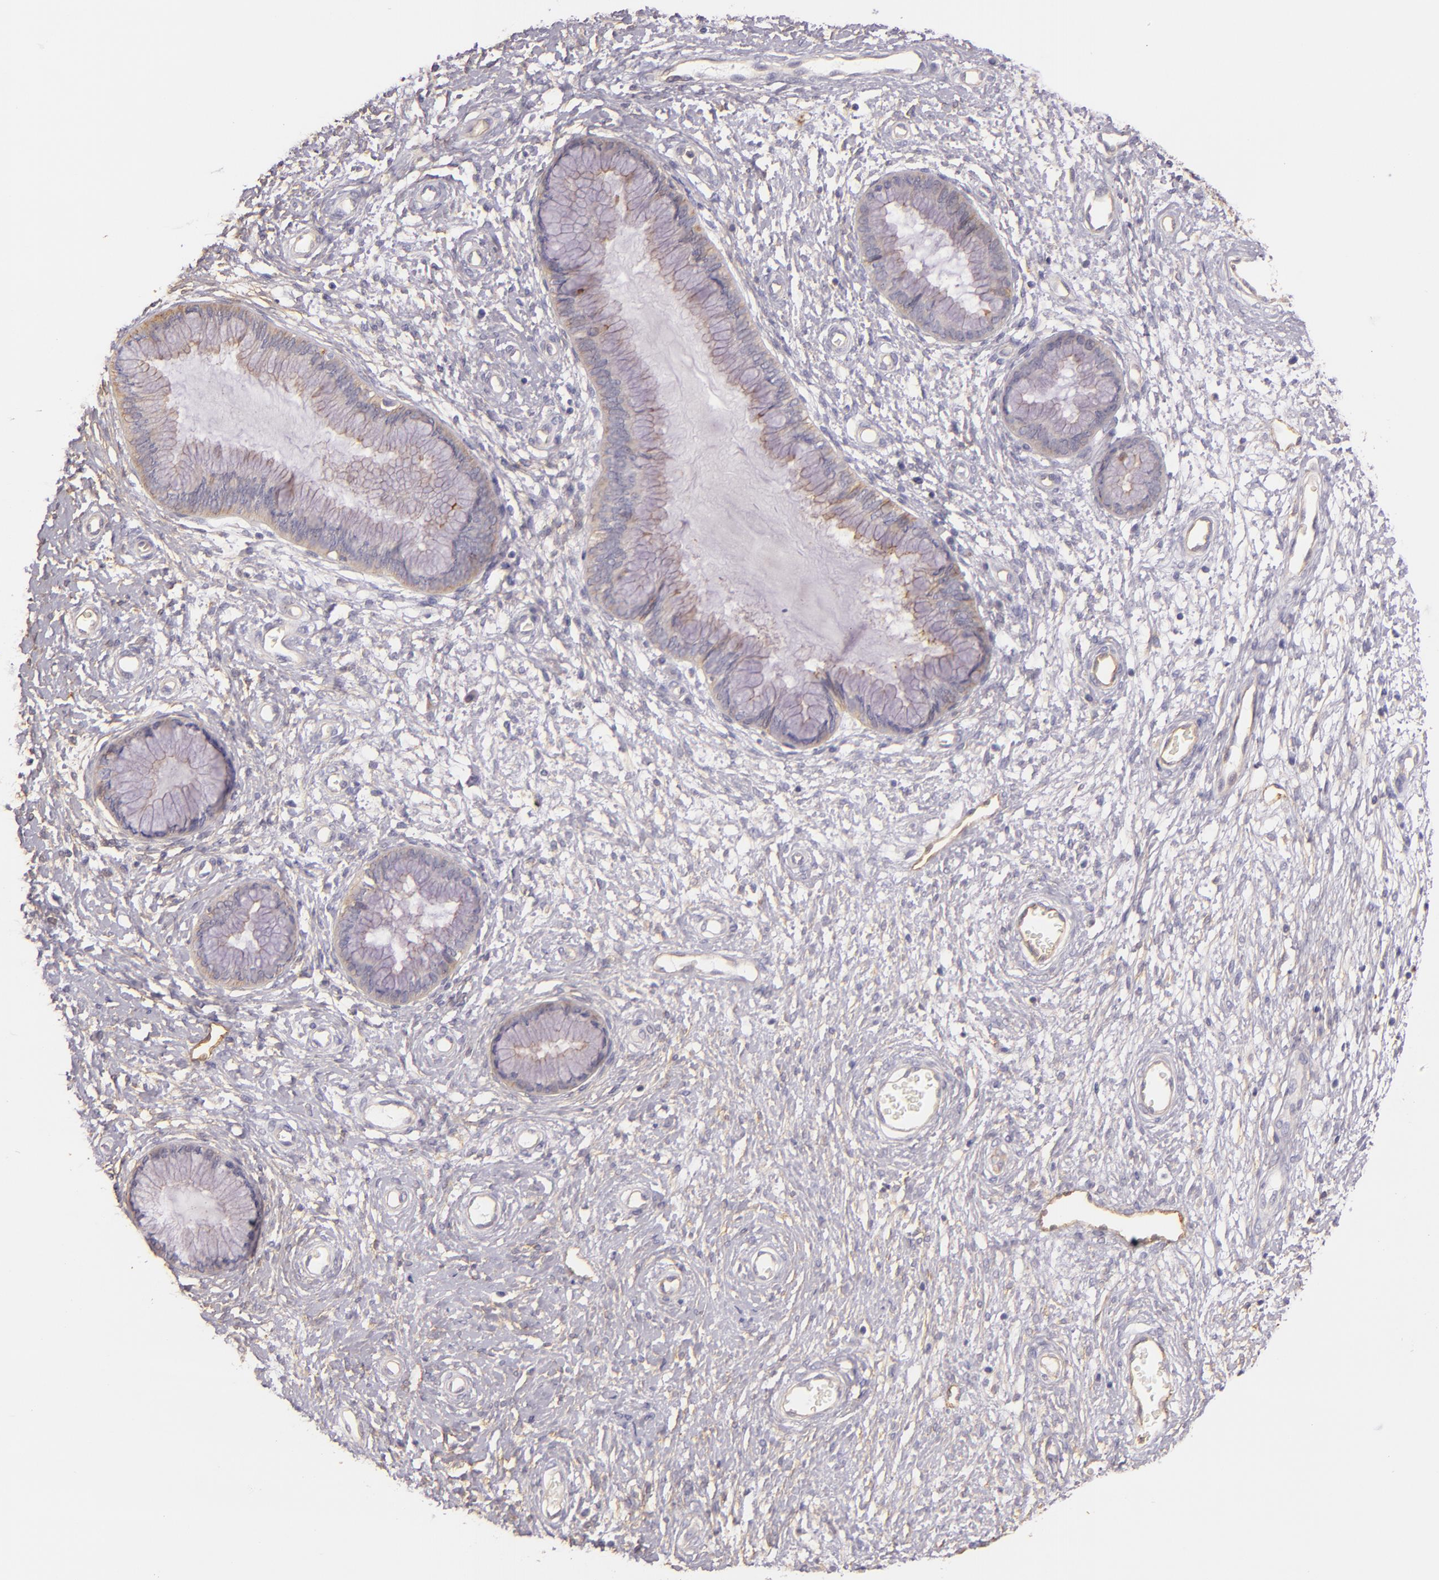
{"staining": {"intensity": "moderate", "quantity": "<25%", "location": "cytoplasmic/membranous"}, "tissue": "cervix", "cell_type": "Glandular cells", "image_type": "normal", "snomed": [{"axis": "morphology", "description": "Normal tissue, NOS"}, {"axis": "topography", "description": "Cervix"}], "caption": "The micrograph displays immunohistochemical staining of unremarkable cervix. There is moderate cytoplasmic/membranous positivity is present in about <25% of glandular cells. The staining was performed using DAB, with brown indicating positive protein expression. Nuclei are stained blue with hematoxylin.", "gene": "CTSF", "patient": {"sex": "female", "age": 55}}